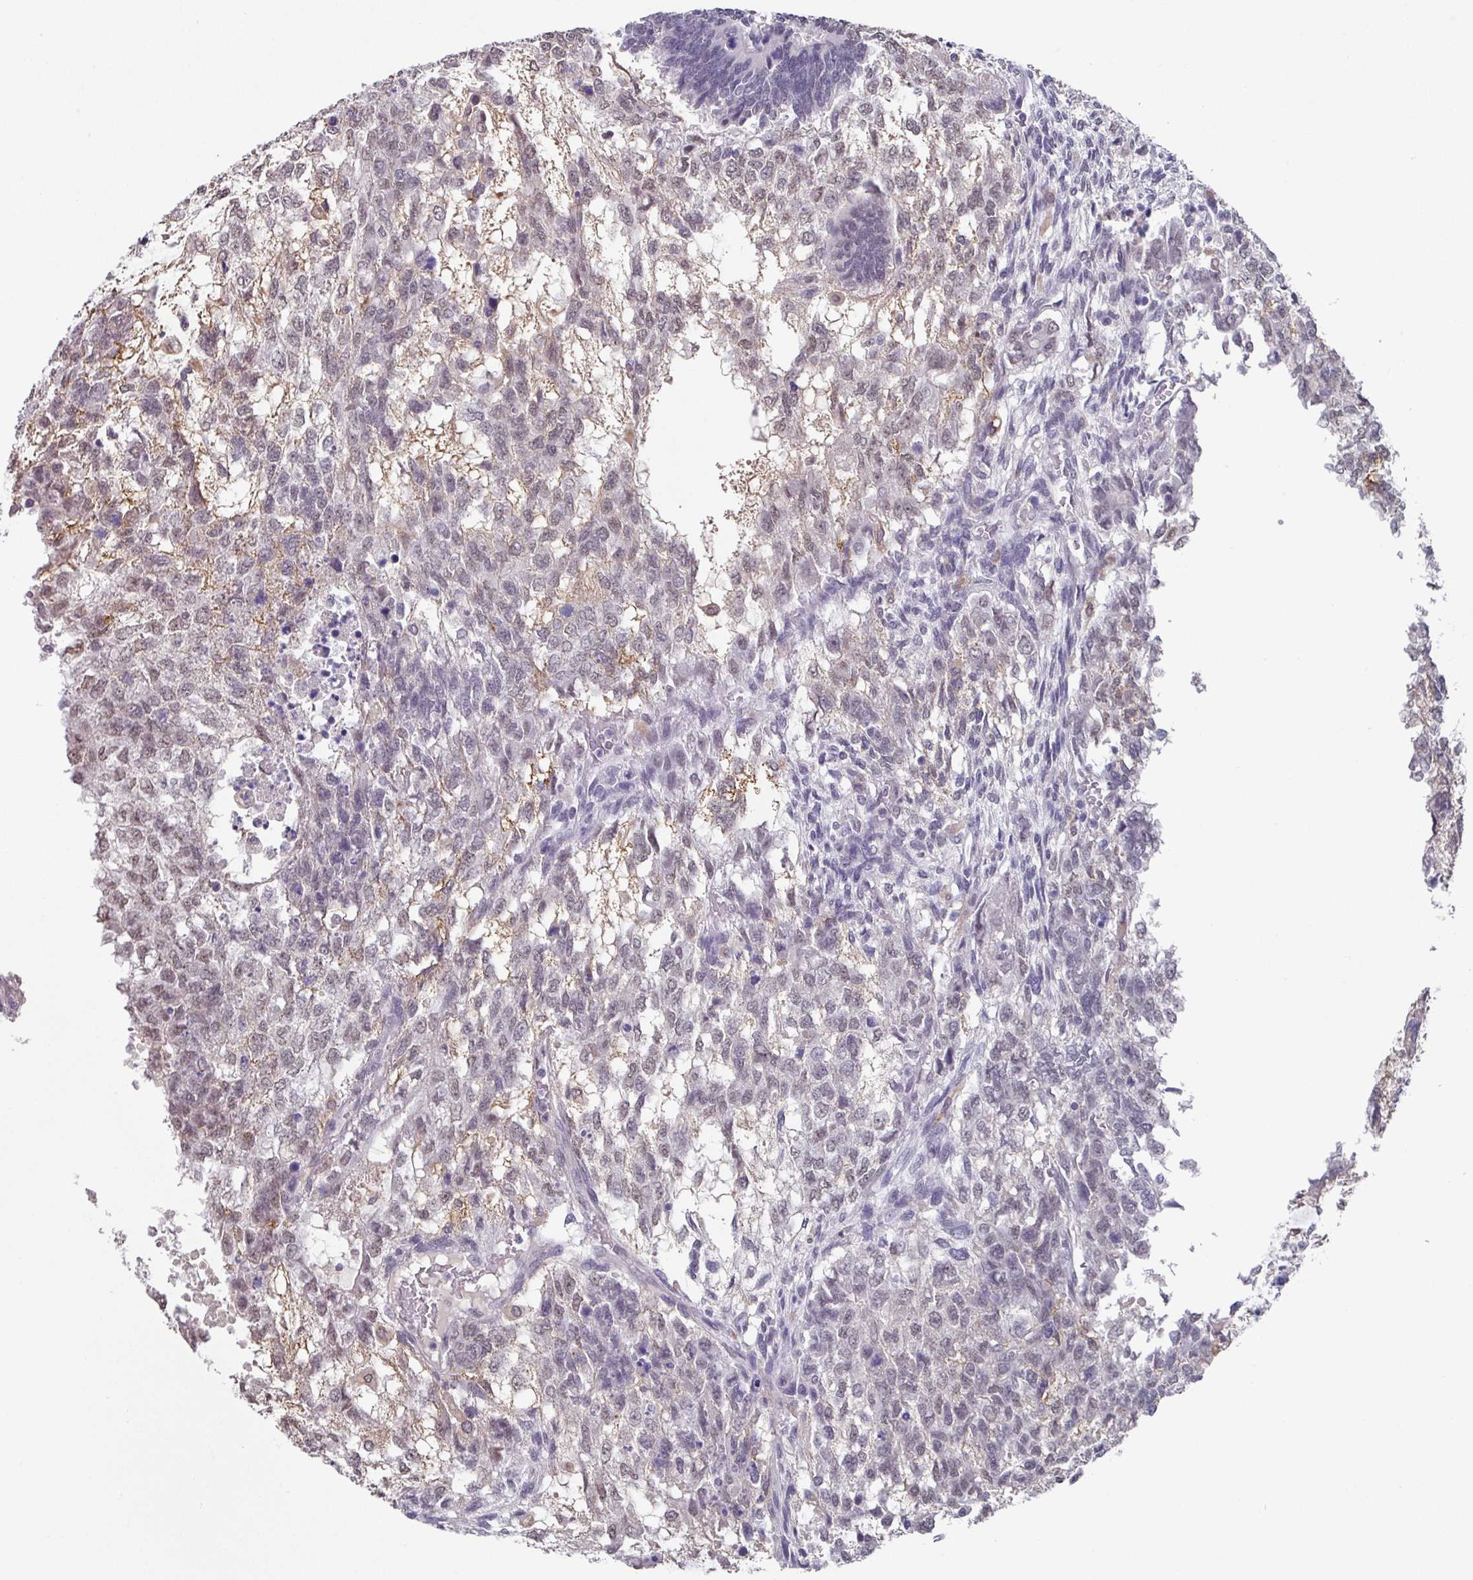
{"staining": {"intensity": "weak", "quantity": "25%-75%", "location": "nuclear"}, "tissue": "testis cancer", "cell_type": "Tumor cells", "image_type": "cancer", "snomed": [{"axis": "morphology", "description": "Carcinoma, Embryonal, NOS"}, {"axis": "topography", "description": "Testis"}], "caption": "Human testis embryonal carcinoma stained with a protein marker demonstrates weak staining in tumor cells.", "gene": "C1QB", "patient": {"sex": "male", "age": 23}}